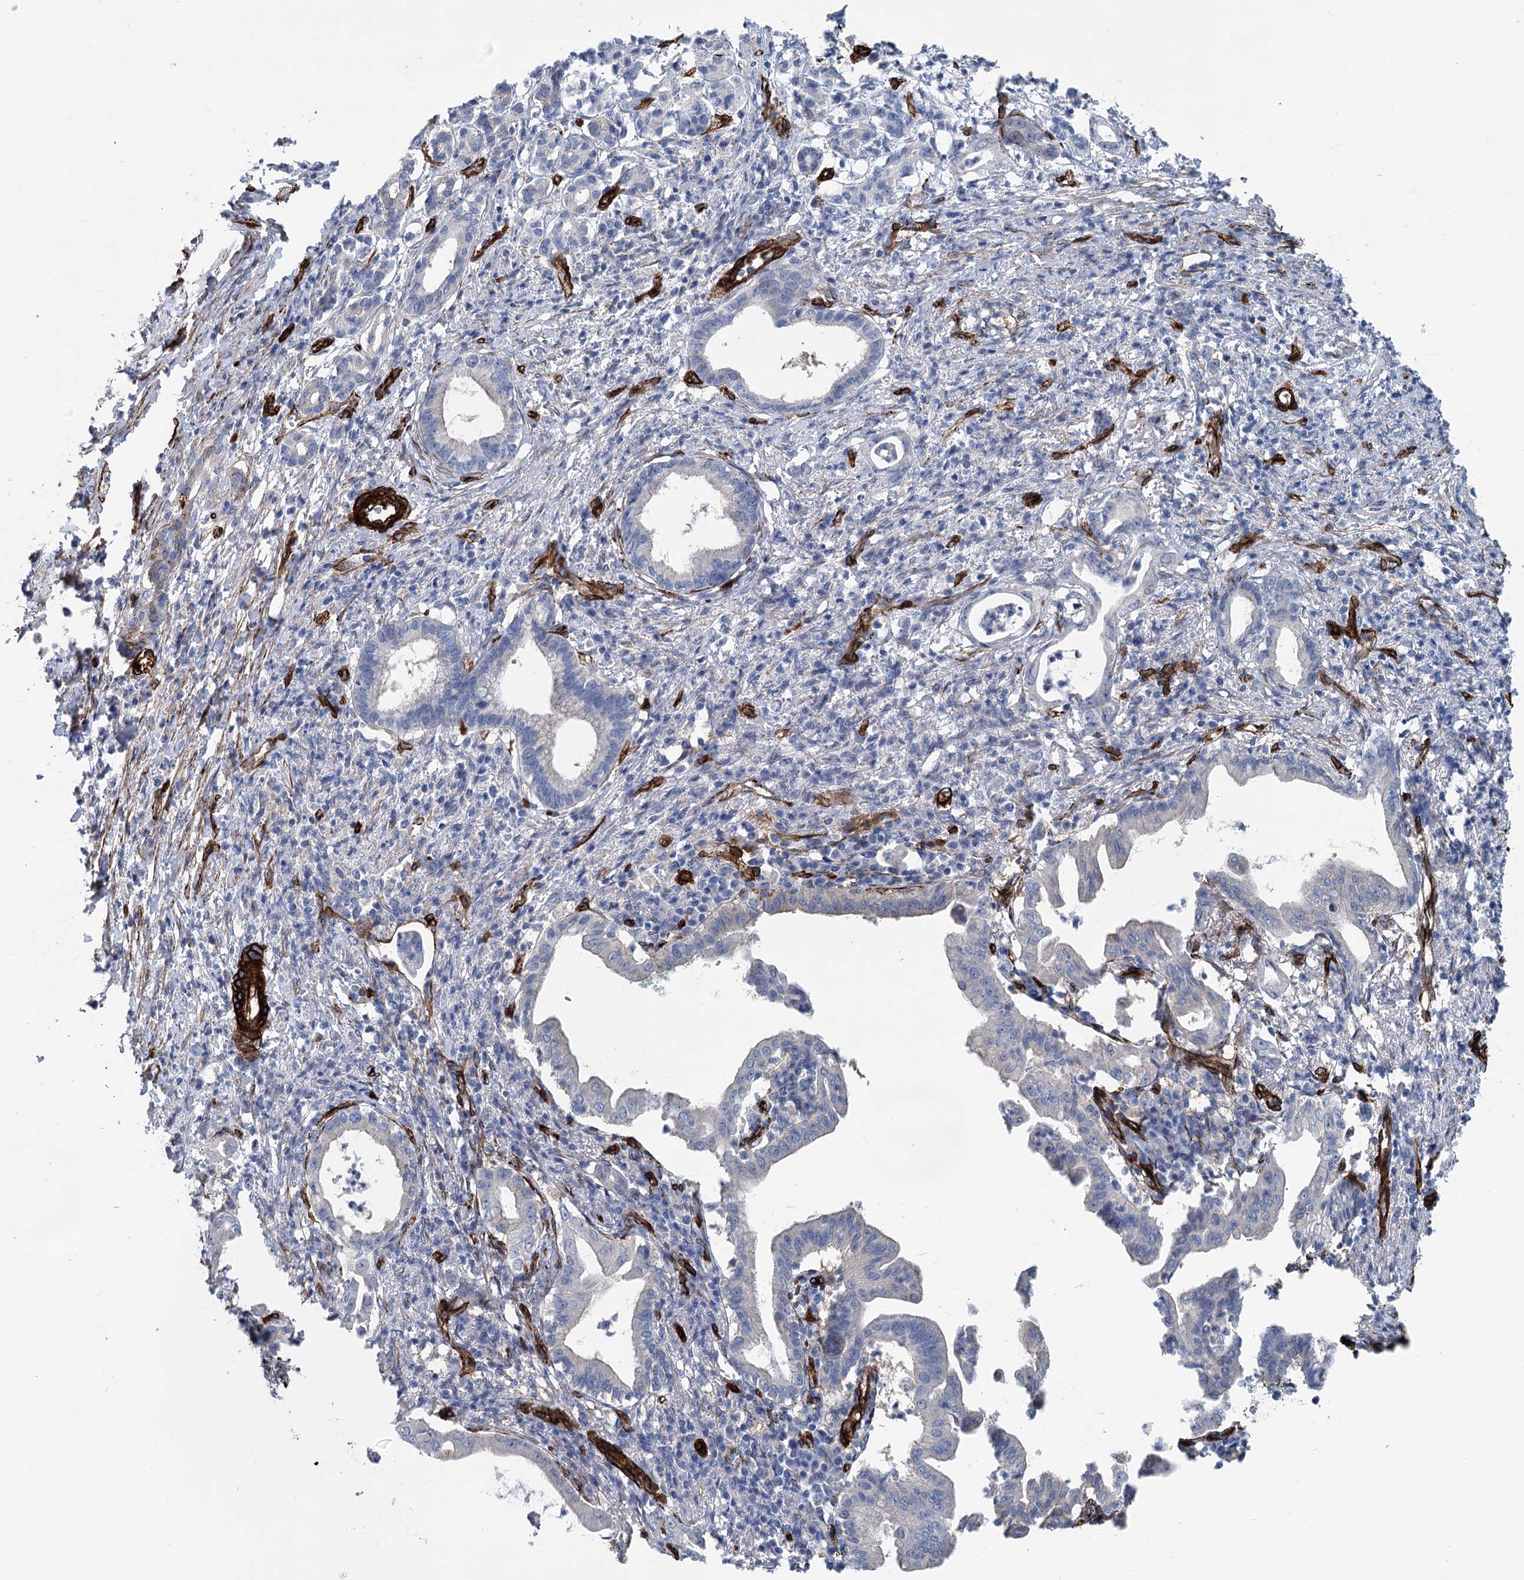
{"staining": {"intensity": "negative", "quantity": "none", "location": "none"}, "tissue": "pancreatic cancer", "cell_type": "Tumor cells", "image_type": "cancer", "snomed": [{"axis": "morphology", "description": "Adenocarcinoma, NOS"}, {"axis": "topography", "description": "Pancreas"}], "caption": "Tumor cells are negative for brown protein staining in adenocarcinoma (pancreatic).", "gene": "IQSEC1", "patient": {"sex": "female", "age": 55}}